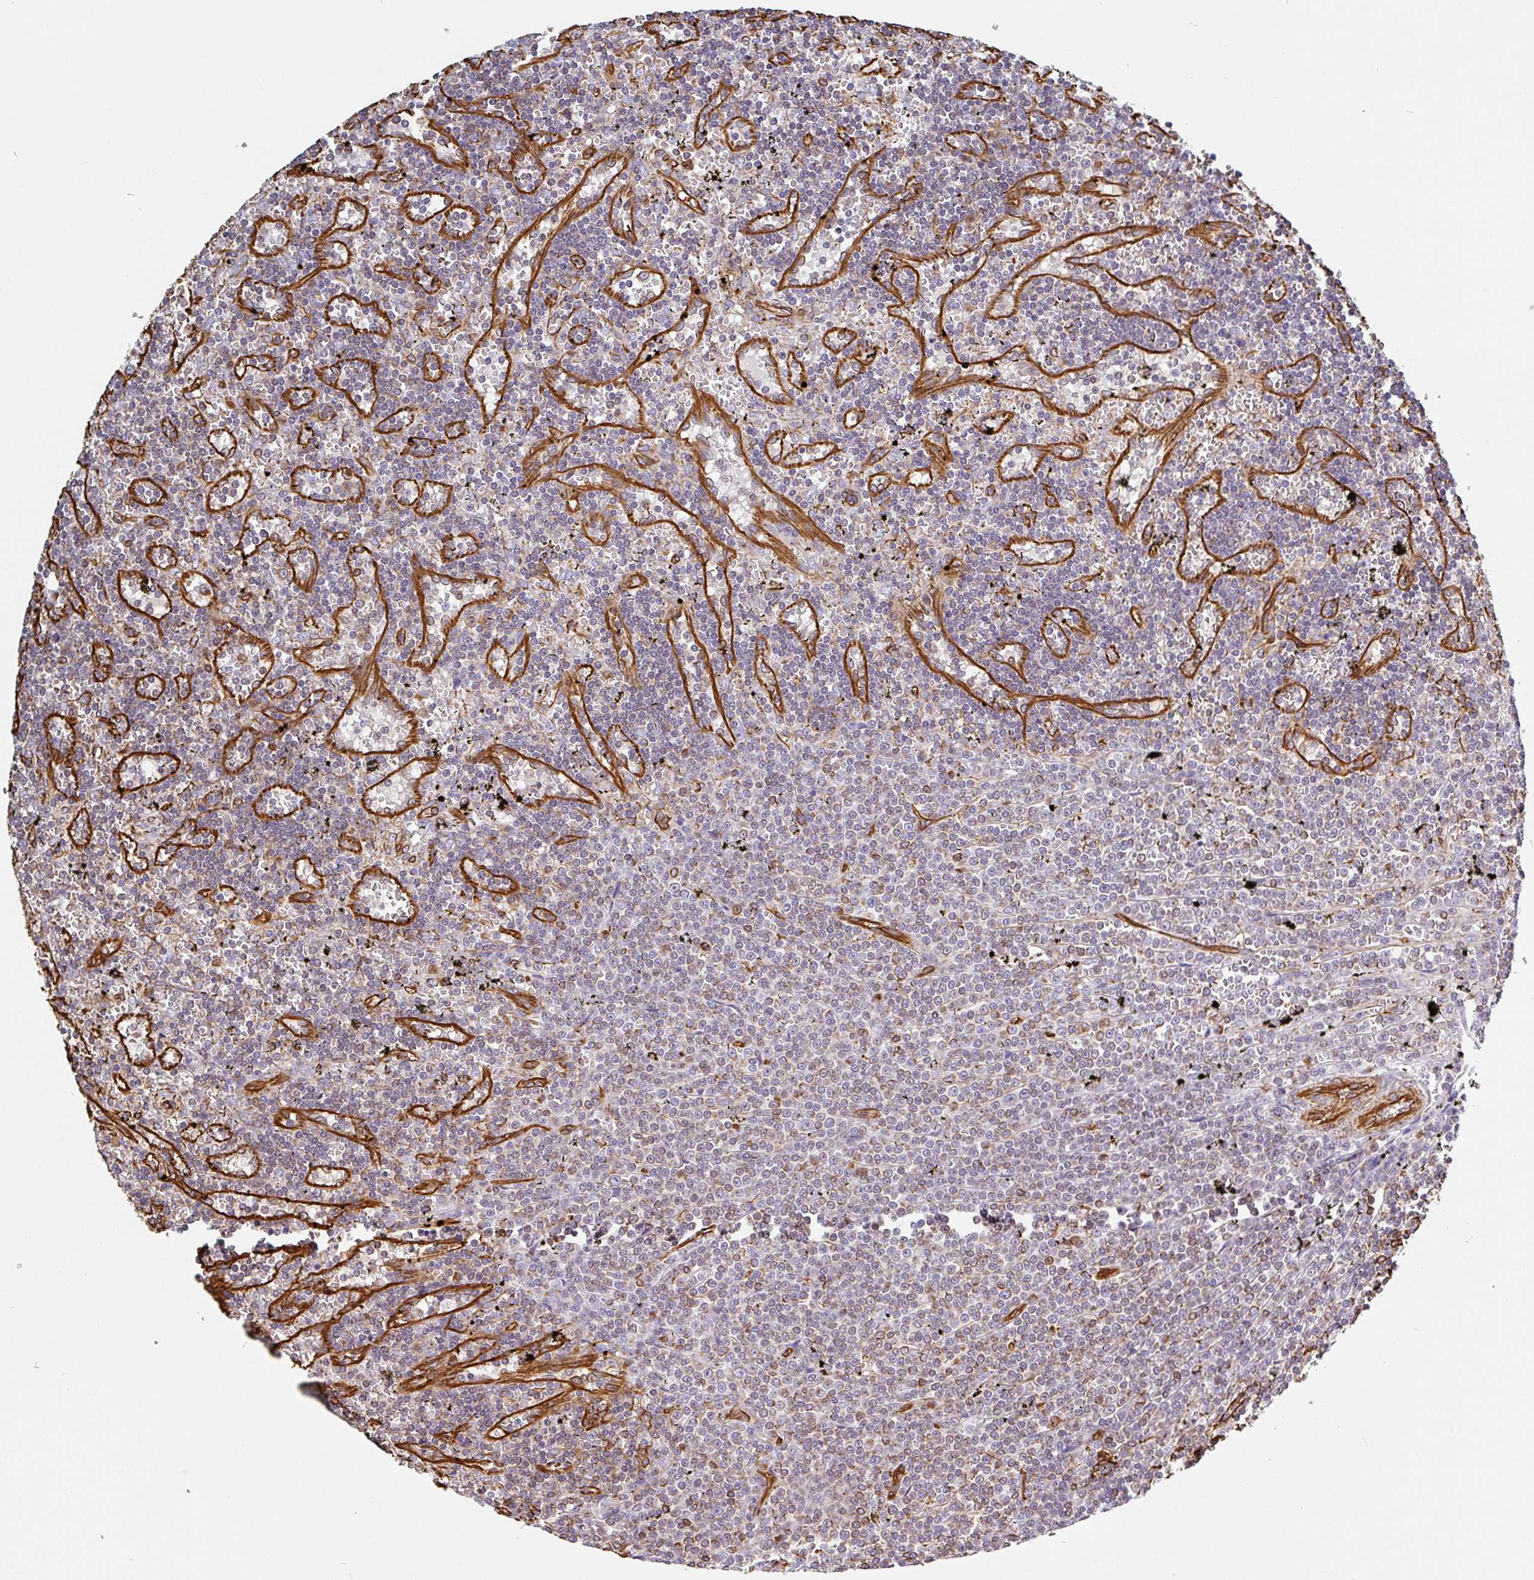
{"staining": {"intensity": "negative", "quantity": "none", "location": "none"}, "tissue": "lymphoma", "cell_type": "Tumor cells", "image_type": "cancer", "snomed": [{"axis": "morphology", "description": "Malignant lymphoma, non-Hodgkin's type, Low grade"}, {"axis": "topography", "description": "Spleen"}], "caption": "Low-grade malignant lymphoma, non-Hodgkin's type was stained to show a protein in brown. There is no significant positivity in tumor cells.", "gene": "PPFIA1", "patient": {"sex": "male", "age": 60}}